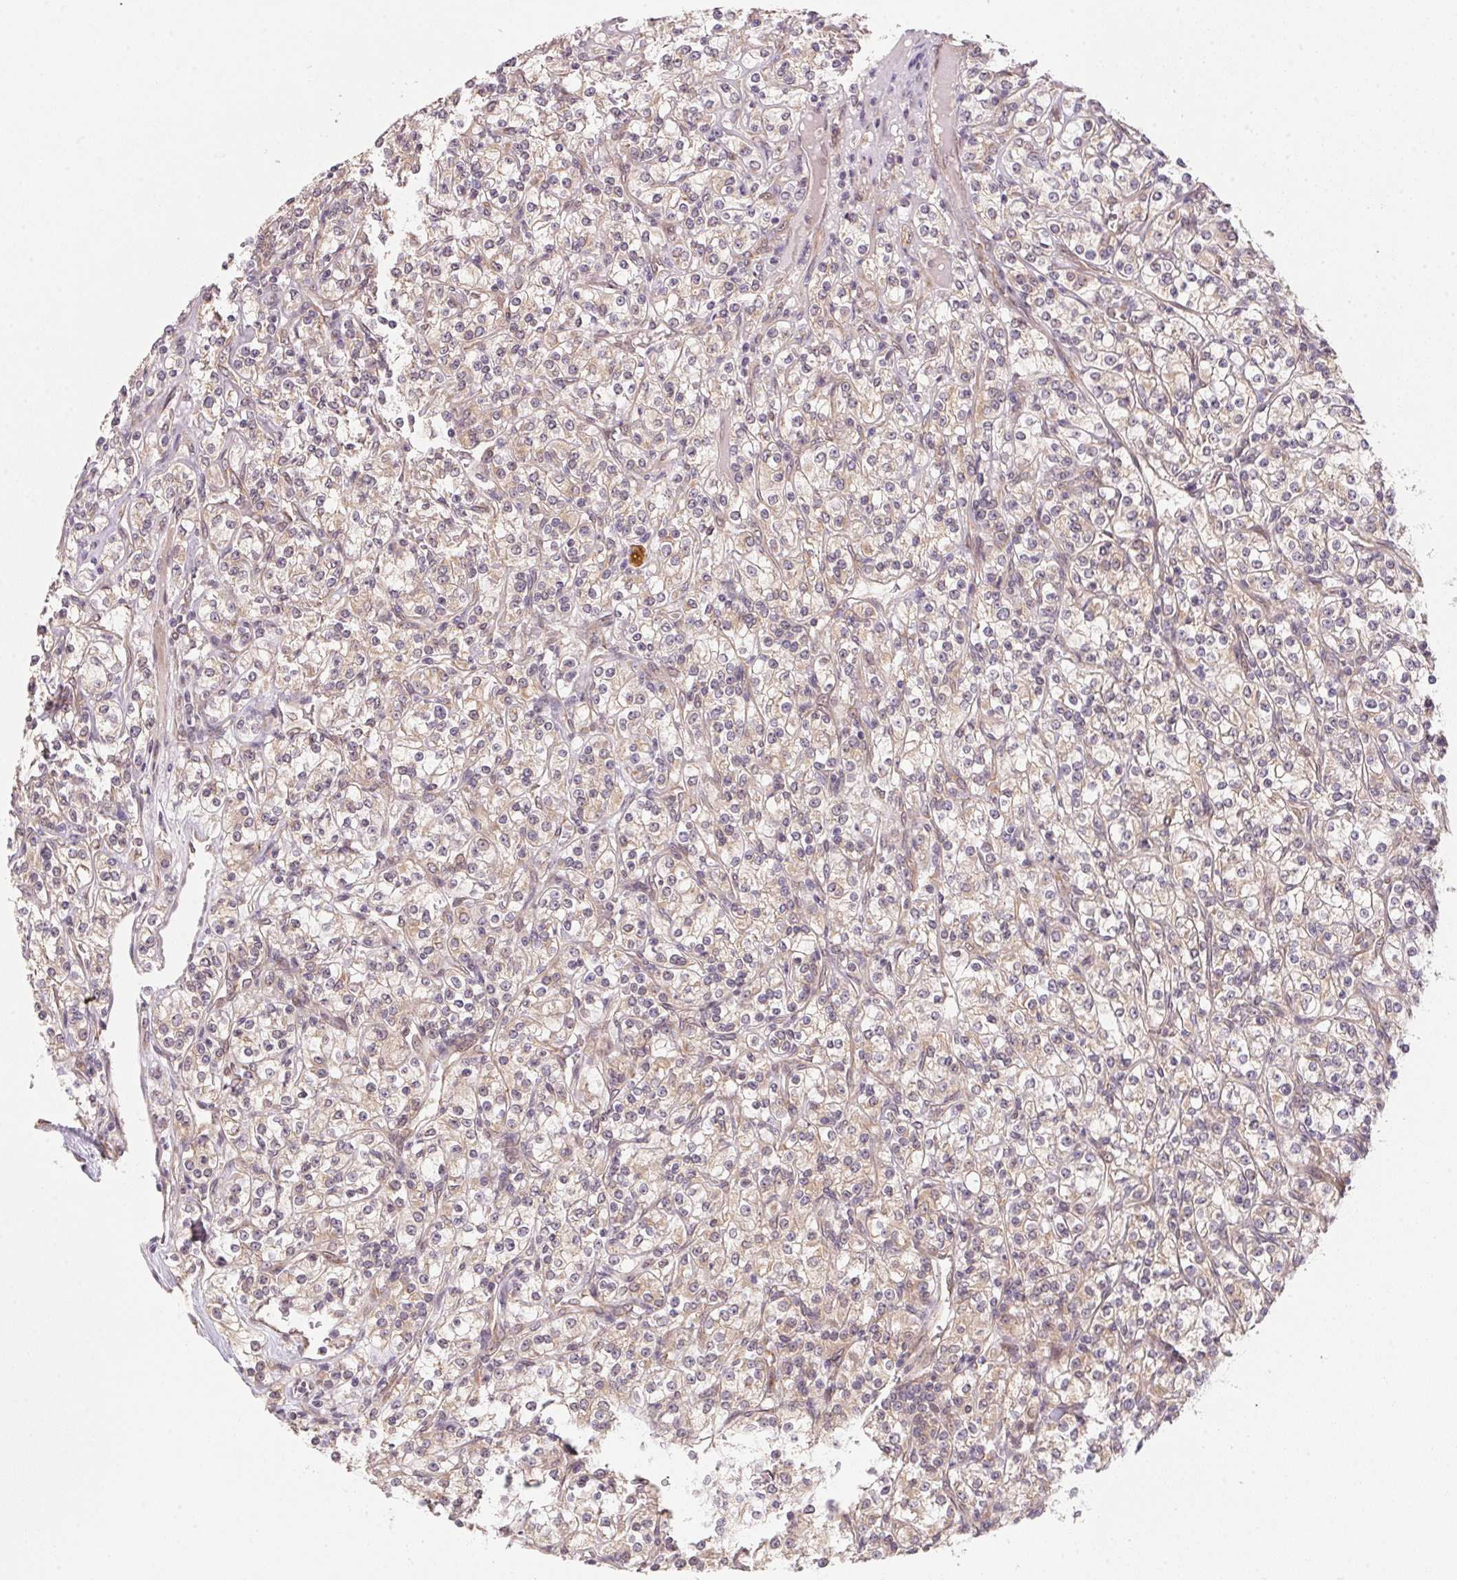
{"staining": {"intensity": "weak", "quantity": "25%-75%", "location": "cytoplasmic/membranous"}, "tissue": "renal cancer", "cell_type": "Tumor cells", "image_type": "cancer", "snomed": [{"axis": "morphology", "description": "Adenocarcinoma, NOS"}, {"axis": "topography", "description": "Kidney"}], "caption": "DAB immunohistochemical staining of human renal adenocarcinoma shows weak cytoplasmic/membranous protein expression in approximately 25%-75% of tumor cells.", "gene": "EI24", "patient": {"sex": "male", "age": 77}}